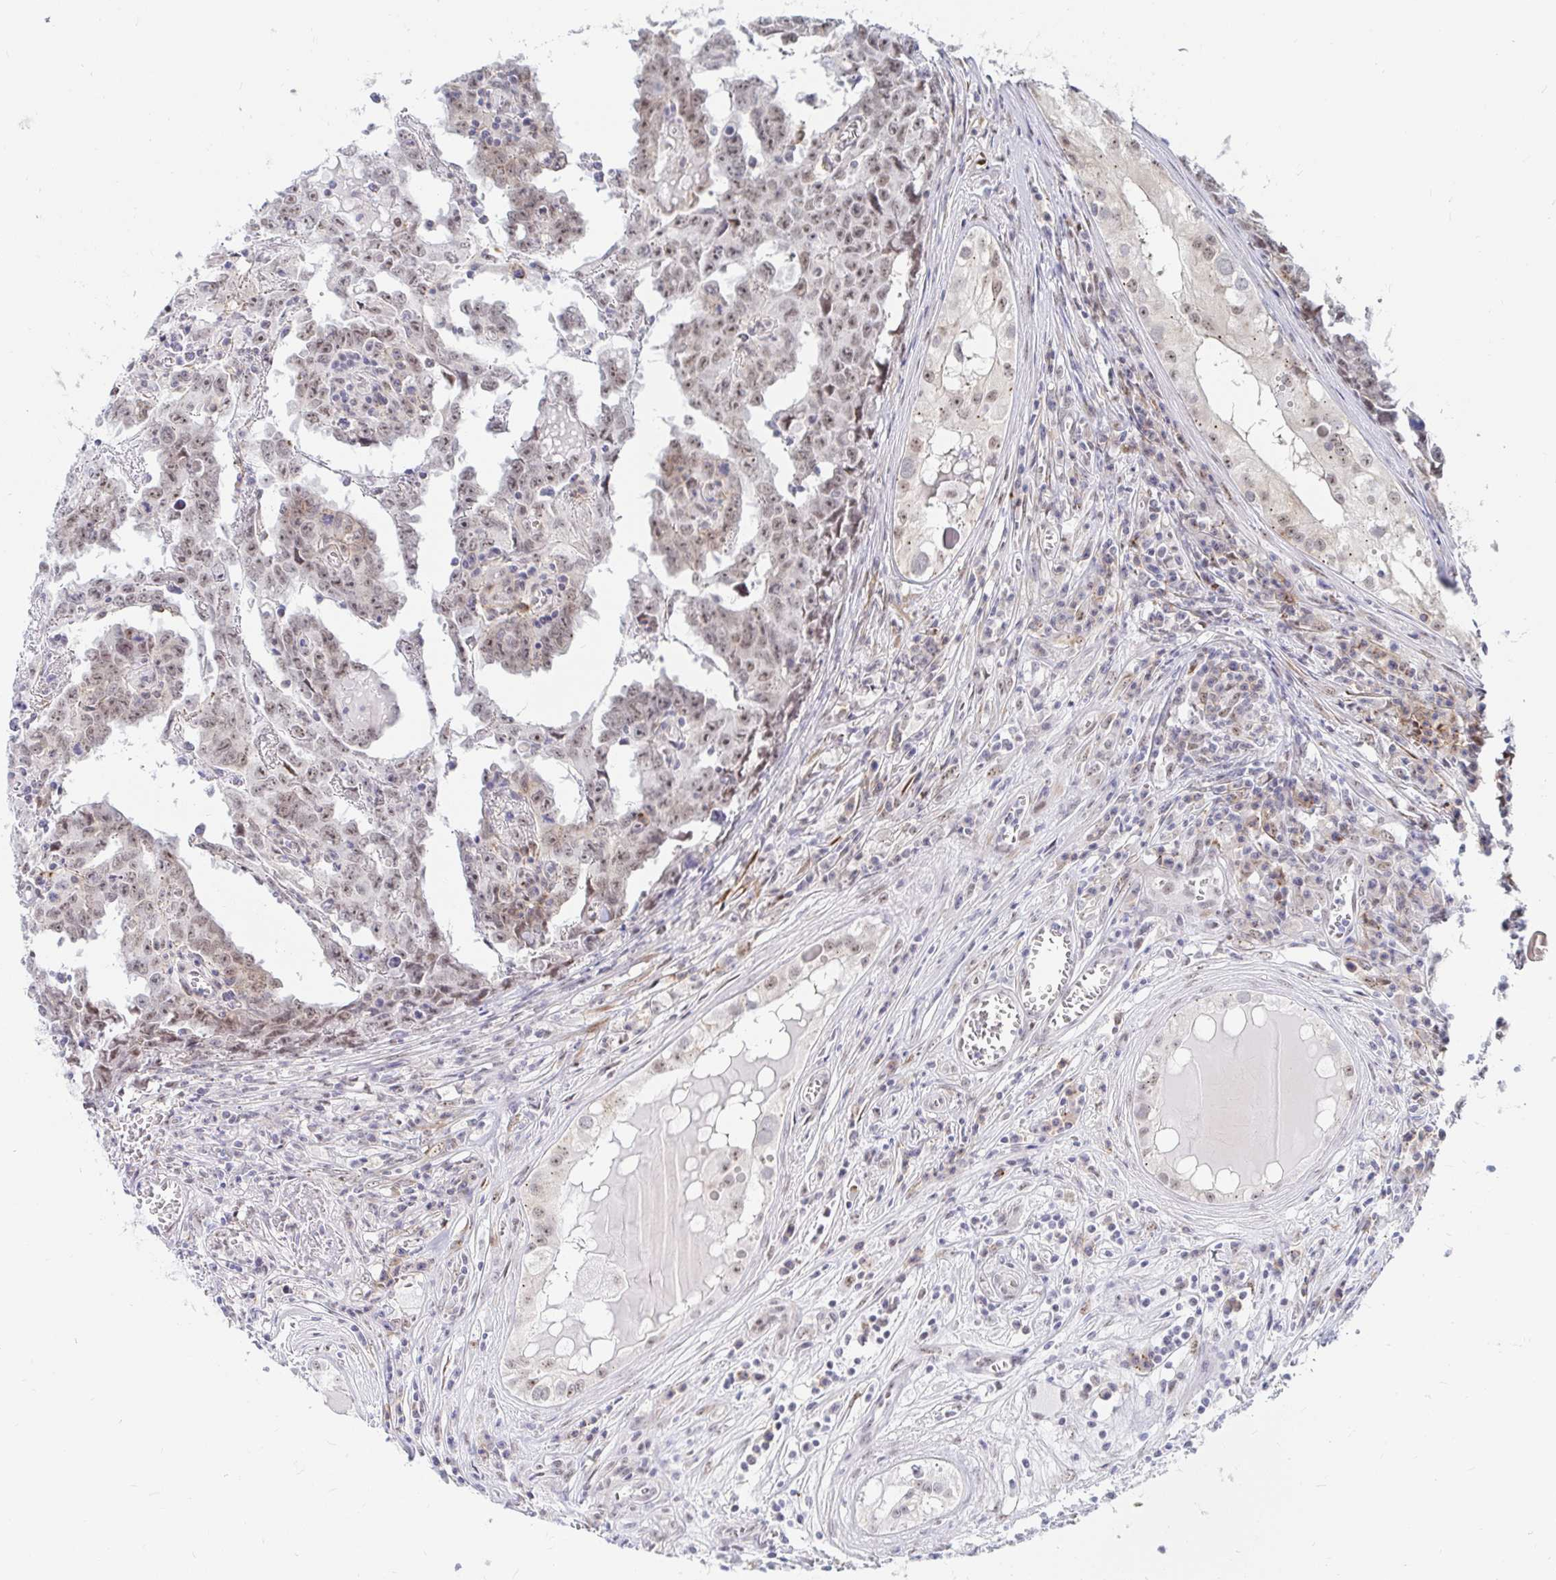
{"staining": {"intensity": "weak", "quantity": ">75%", "location": "nuclear"}, "tissue": "testis cancer", "cell_type": "Tumor cells", "image_type": "cancer", "snomed": [{"axis": "morphology", "description": "Carcinoma, Embryonal, NOS"}, {"axis": "topography", "description": "Testis"}], "caption": "An image of testis cancer (embryonal carcinoma) stained for a protein shows weak nuclear brown staining in tumor cells.", "gene": "COL28A1", "patient": {"sex": "male", "age": 22}}